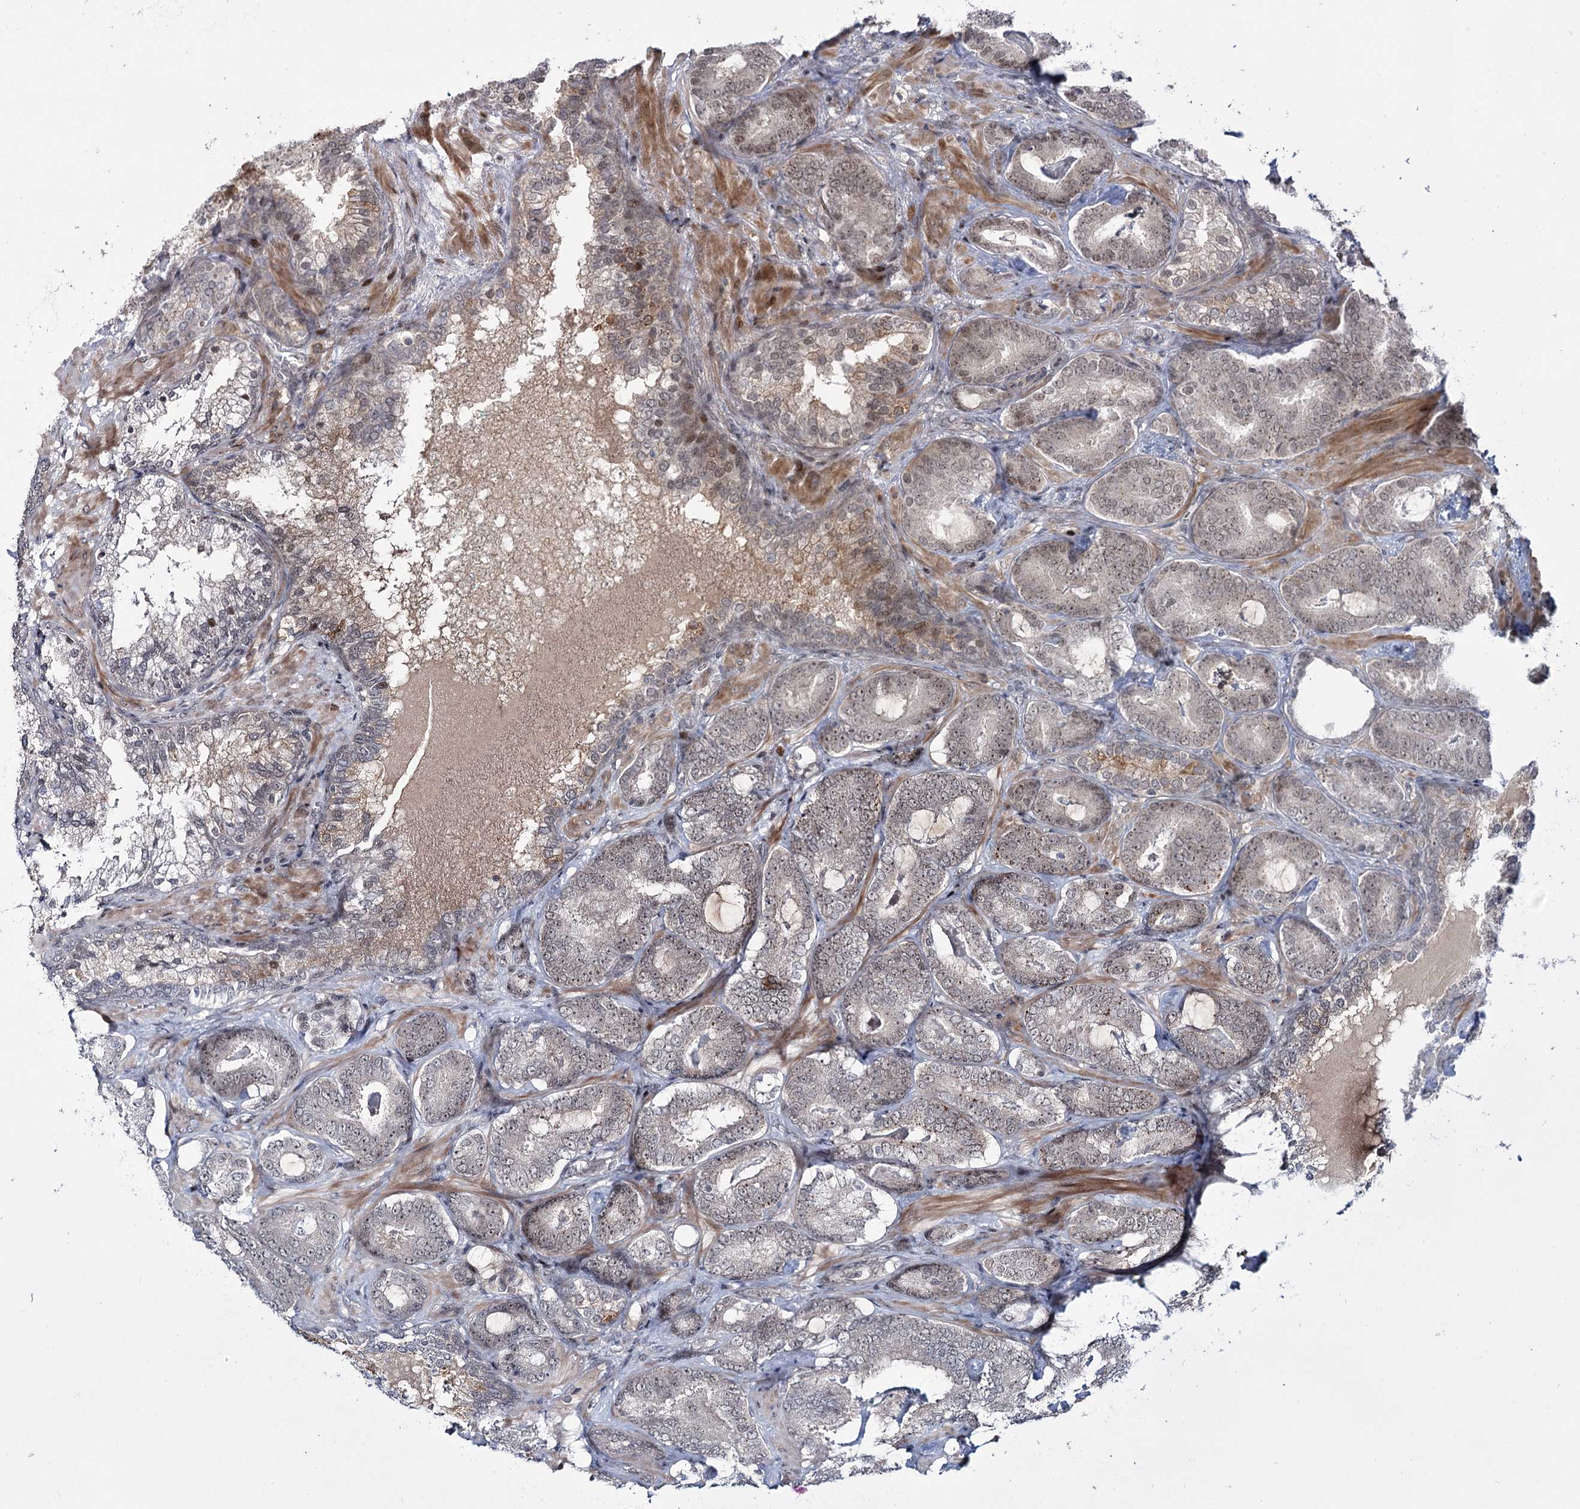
{"staining": {"intensity": "weak", "quantity": "25%-75%", "location": "nuclear"}, "tissue": "prostate cancer", "cell_type": "Tumor cells", "image_type": "cancer", "snomed": [{"axis": "morphology", "description": "Adenocarcinoma, Low grade"}, {"axis": "topography", "description": "Prostate"}], "caption": "Prostate low-grade adenocarcinoma was stained to show a protein in brown. There is low levels of weak nuclear staining in about 25%-75% of tumor cells.", "gene": "HELQ", "patient": {"sex": "male", "age": 60}}